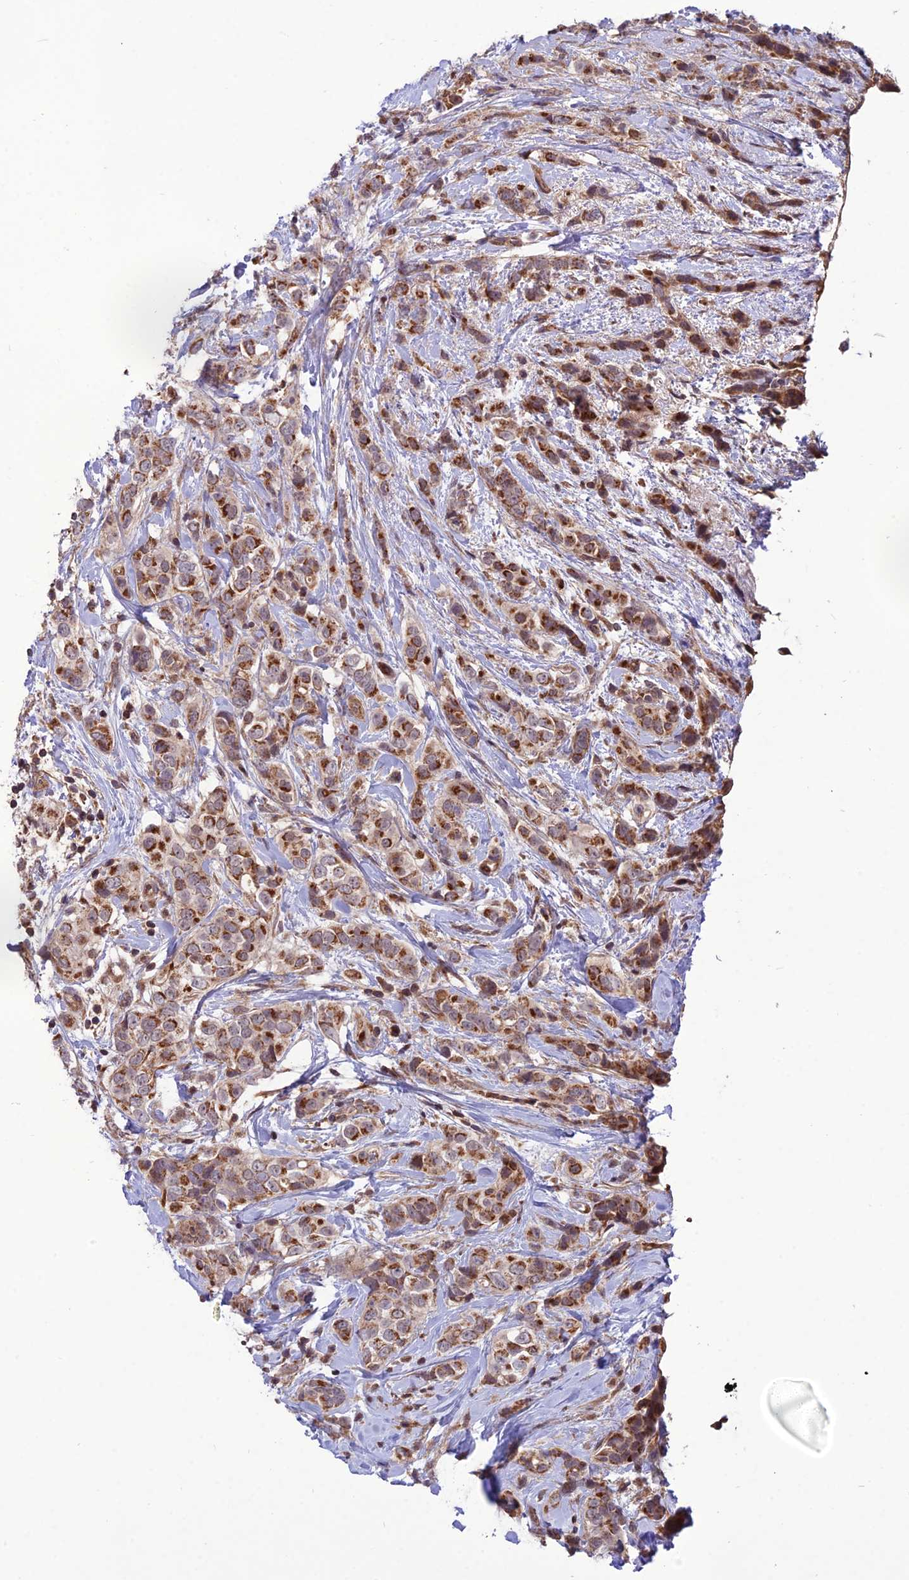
{"staining": {"intensity": "moderate", "quantity": ">75%", "location": "cytoplasmic/membranous"}, "tissue": "breast cancer", "cell_type": "Tumor cells", "image_type": "cancer", "snomed": [{"axis": "morphology", "description": "Lobular carcinoma"}, {"axis": "topography", "description": "Breast"}], "caption": "Protein analysis of breast cancer tissue demonstrates moderate cytoplasmic/membranous positivity in approximately >75% of tumor cells. The protein is stained brown, and the nuclei are stained in blue (DAB IHC with brightfield microscopy, high magnification).", "gene": "NDUFC1", "patient": {"sex": "female", "age": 51}}